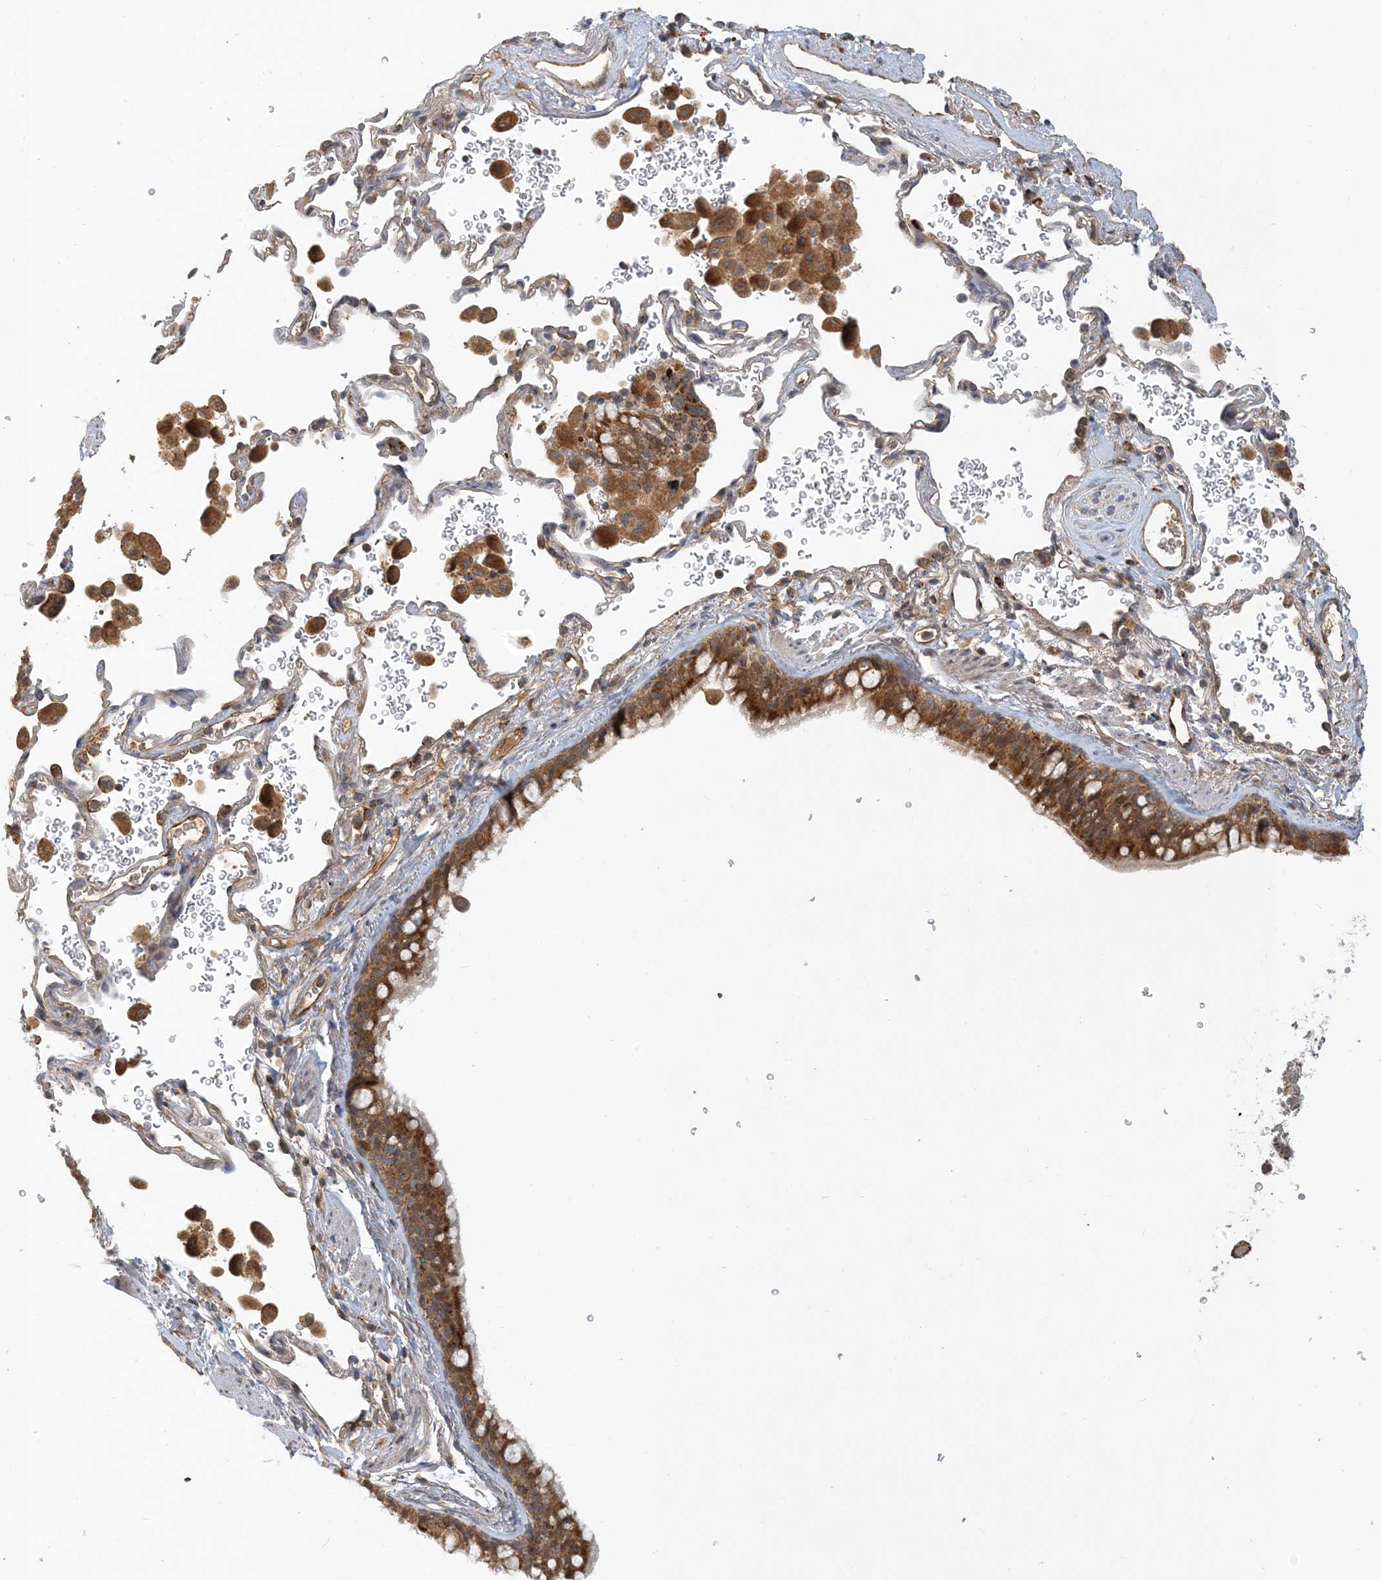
{"staining": {"intensity": "moderate", "quantity": ">75%", "location": "cytoplasmic/membranous"}, "tissue": "bronchus", "cell_type": "Respiratory epithelial cells", "image_type": "normal", "snomed": [{"axis": "morphology", "description": "Normal tissue, NOS"}, {"axis": "morphology", "description": "Adenocarcinoma, NOS"}, {"axis": "topography", "description": "Bronchus"}, {"axis": "topography", "description": "Lung"}], "caption": "Immunohistochemical staining of normal bronchus displays medium levels of moderate cytoplasmic/membranous staining in approximately >75% of respiratory epithelial cells. The protein is stained brown, and the nuclei are stained in blue (DAB (3,3'-diaminobenzidine) IHC with brightfield microscopy, high magnification).", "gene": "ZBTB3", "patient": {"sex": "male", "age": 54}}